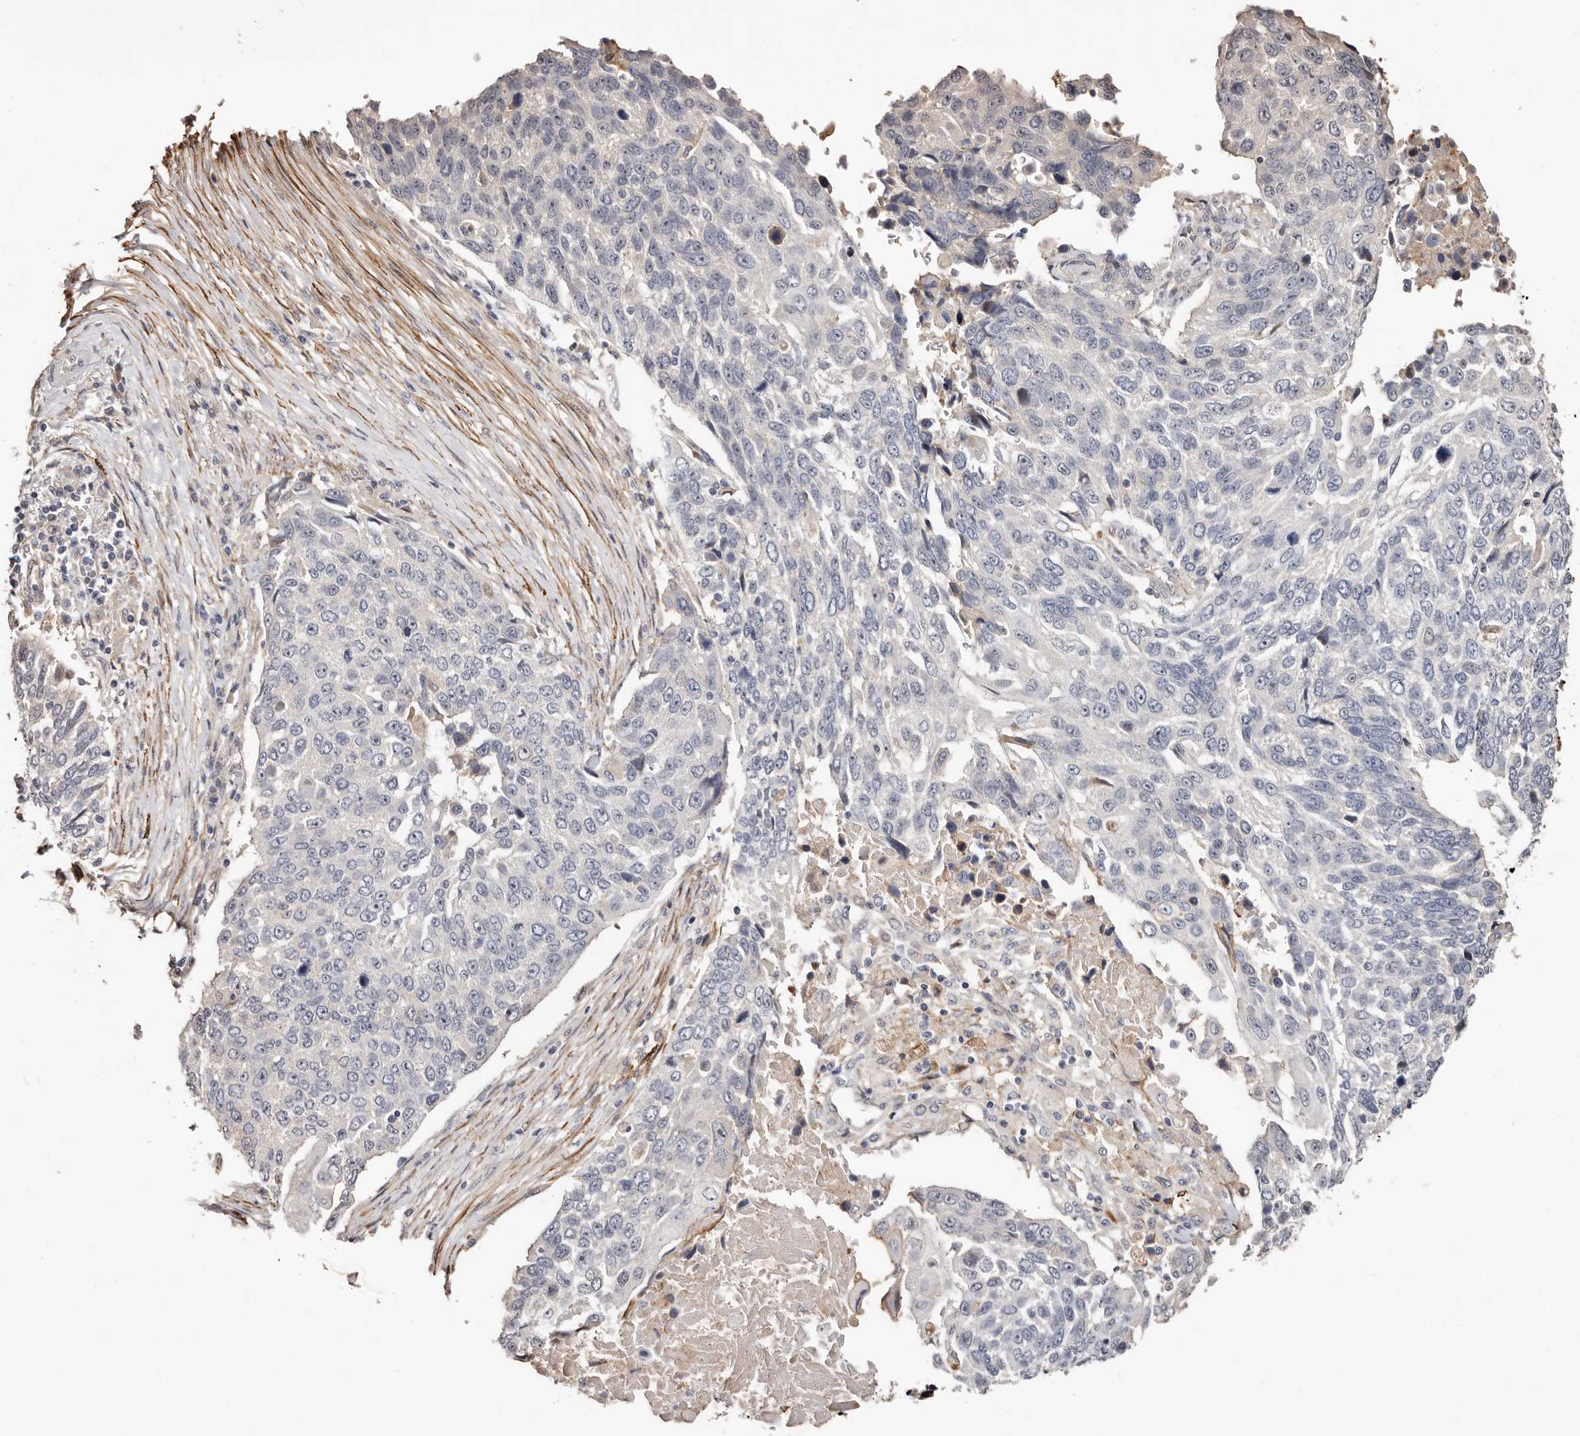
{"staining": {"intensity": "negative", "quantity": "none", "location": "none"}, "tissue": "lung cancer", "cell_type": "Tumor cells", "image_type": "cancer", "snomed": [{"axis": "morphology", "description": "Squamous cell carcinoma, NOS"}, {"axis": "topography", "description": "Lung"}], "caption": "This is an immunohistochemistry (IHC) photomicrograph of human lung squamous cell carcinoma. There is no positivity in tumor cells.", "gene": "TRIP13", "patient": {"sex": "male", "age": 66}}